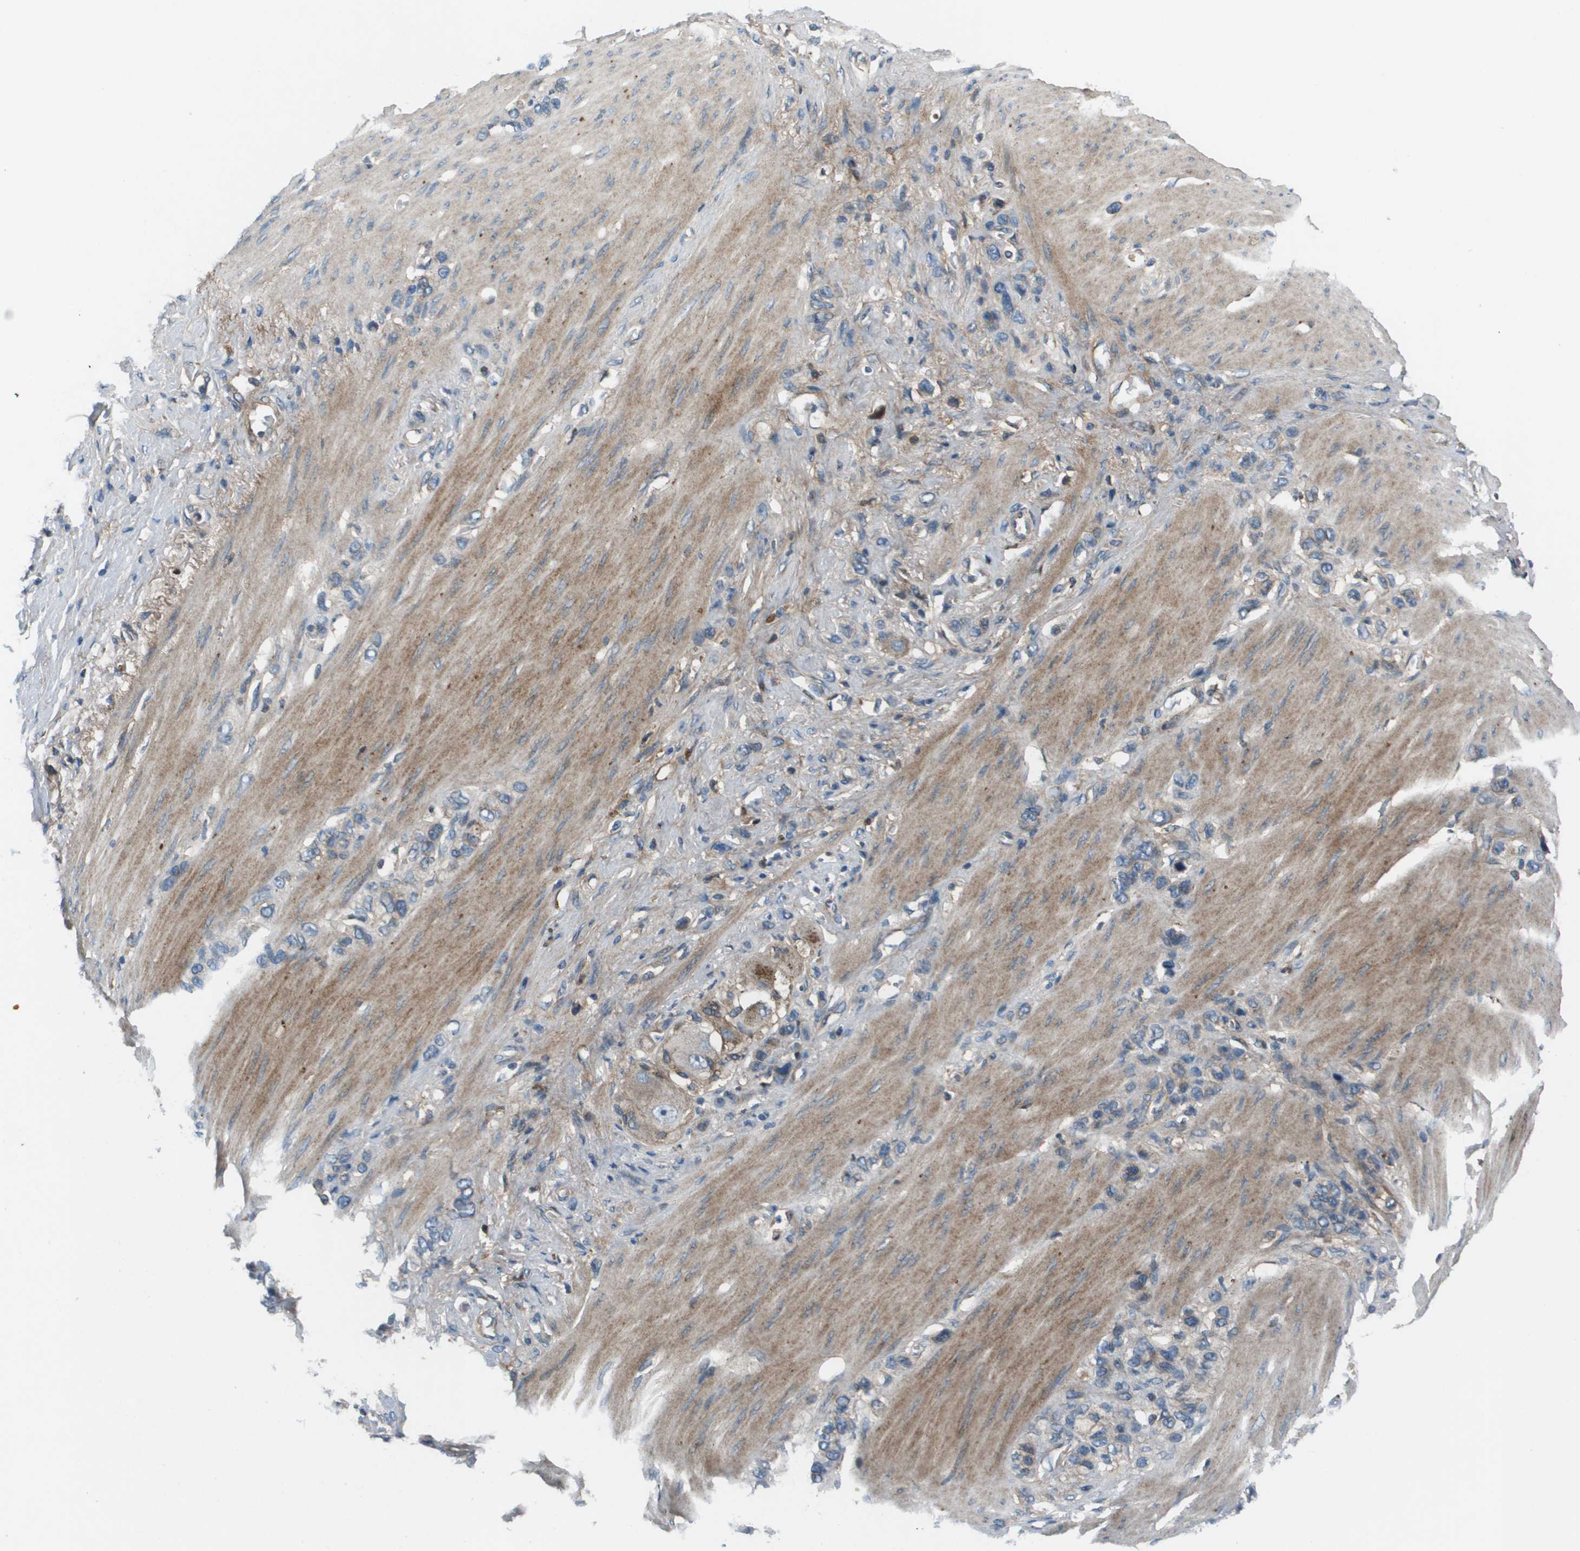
{"staining": {"intensity": "weak", "quantity": "<25%", "location": "cytoplasmic/membranous"}, "tissue": "stomach cancer", "cell_type": "Tumor cells", "image_type": "cancer", "snomed": [{"axis": "morphology", "description": "Adenocarcinoma, NOS"}, {"axis": "morphology", "description": "Adenocarcinoma, High grade"}, {"axis": "topography", "description": "Stomach, upper"}, {"axis": "topography", "description": "Stomach, lower"}], "caption": "Immunohistochemistry photomicrograph of neoplastic tissue: human stomach cancer stained with DAB (3,3'-diaminobenzidine) exhibits no significant protein expression in tumor cells. (DAB IHC, high magnification).", "gene": "PCOLCE", "patient": {"sex": "female", "age": 65}}